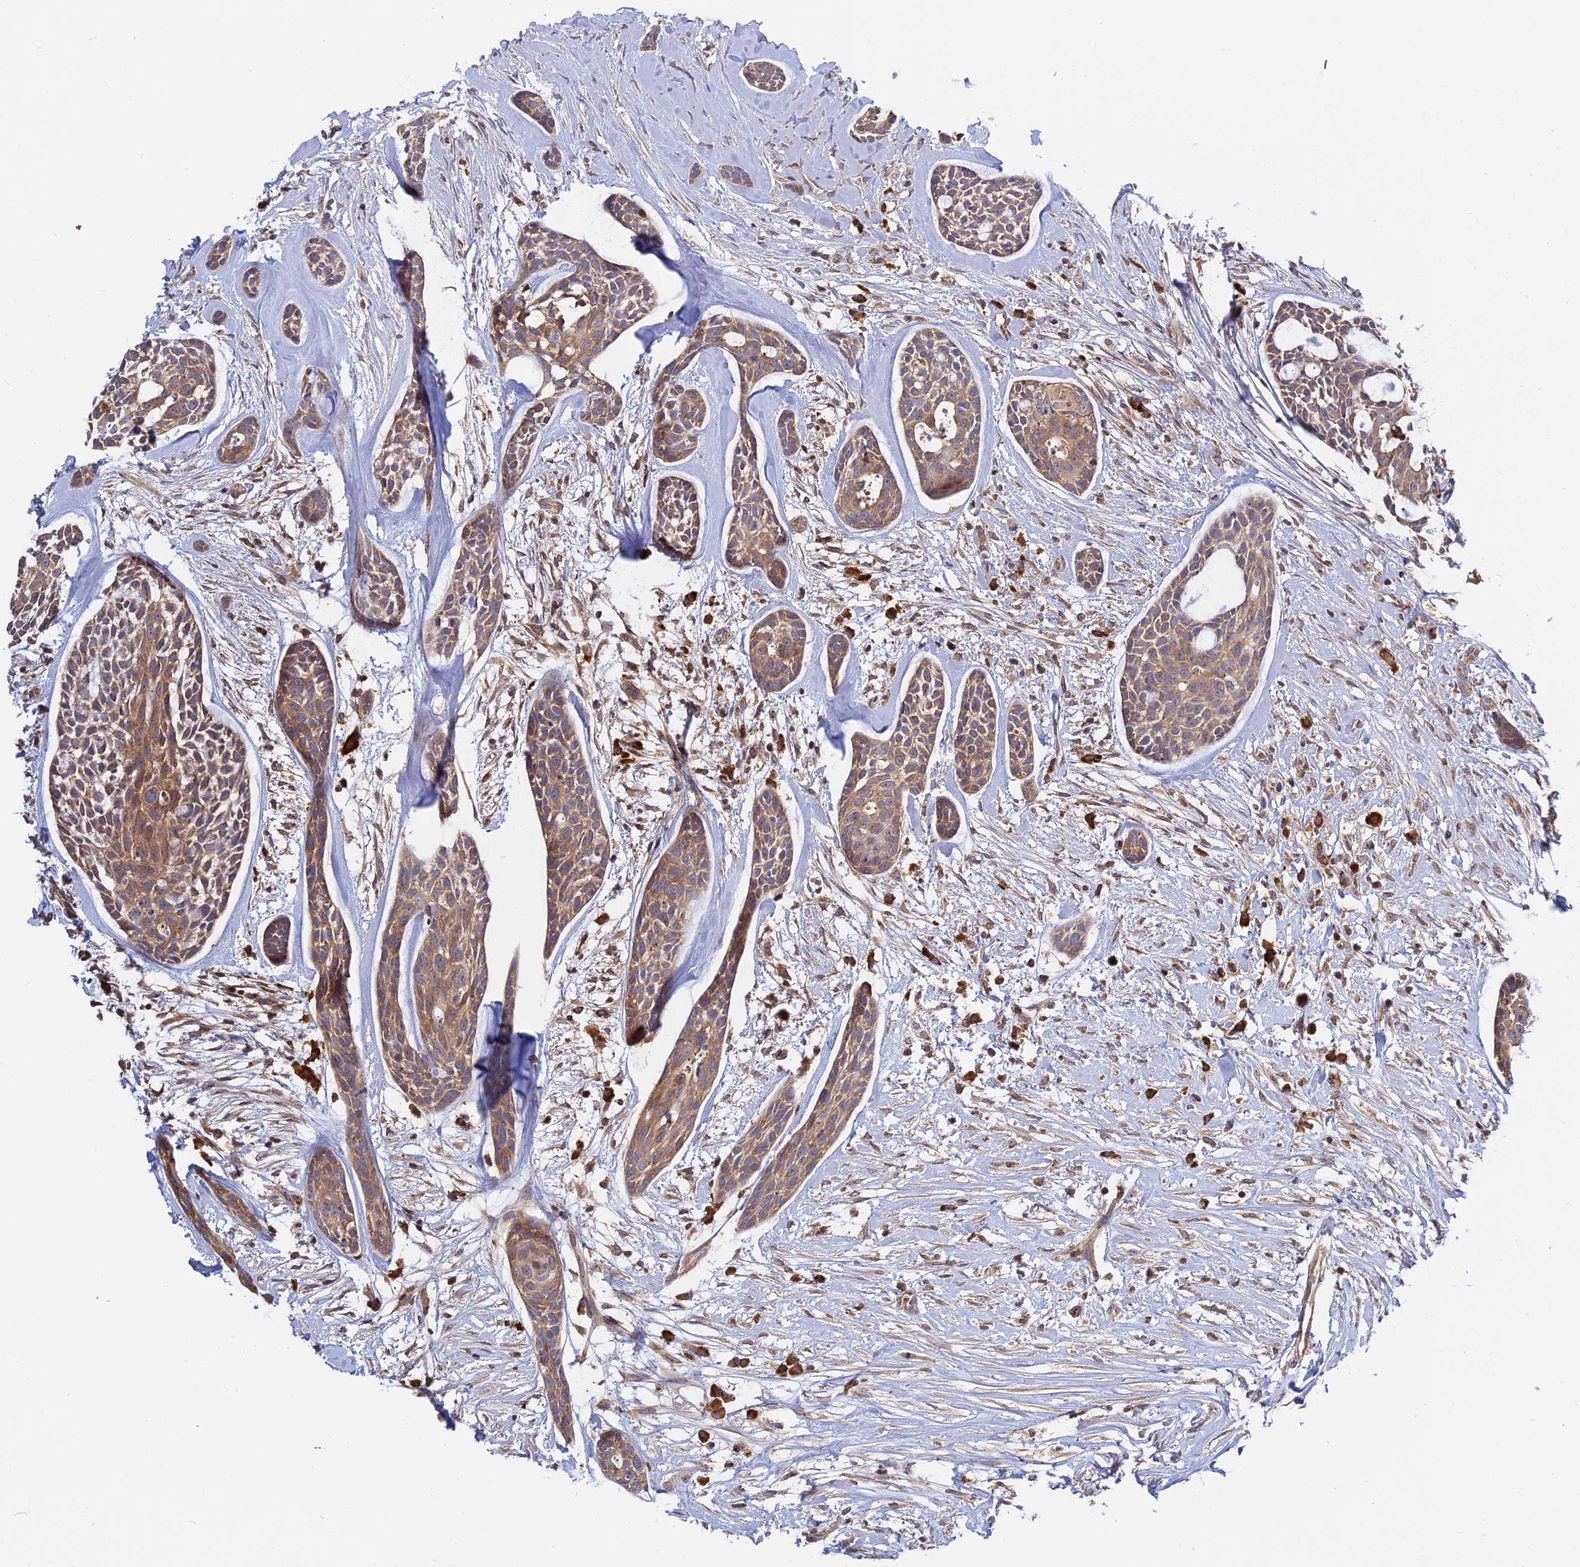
{"staining": {"intensity": "moderate", "quantity": ">75%", "location": "cytoplasmic/membranous"}, "tissue": "head and neck cancer", "cell_type": "Tumor cells", "image_type": "cancer", "snomed": [{"axis": "morphology", "description": "Adenocarcinoma, NOS"}, {"axis": "topography", "description": "Subcutis"}, {"axis": "topography", "description": "Head-Neck"}], "caption": "Tumor cells reveal medium levels of moderate cytoplasmic/membranous staining in about >75% of cells in adenocarcinoma (head and neck). The protein is stained brown, and the nuclei are stained in blue (DAB (3,3'-diaminobenzidine) IHC with brightfield microscopy, high magnification).", "gene": "IL21R", "patient": {"sex": "female", "age": 73}}